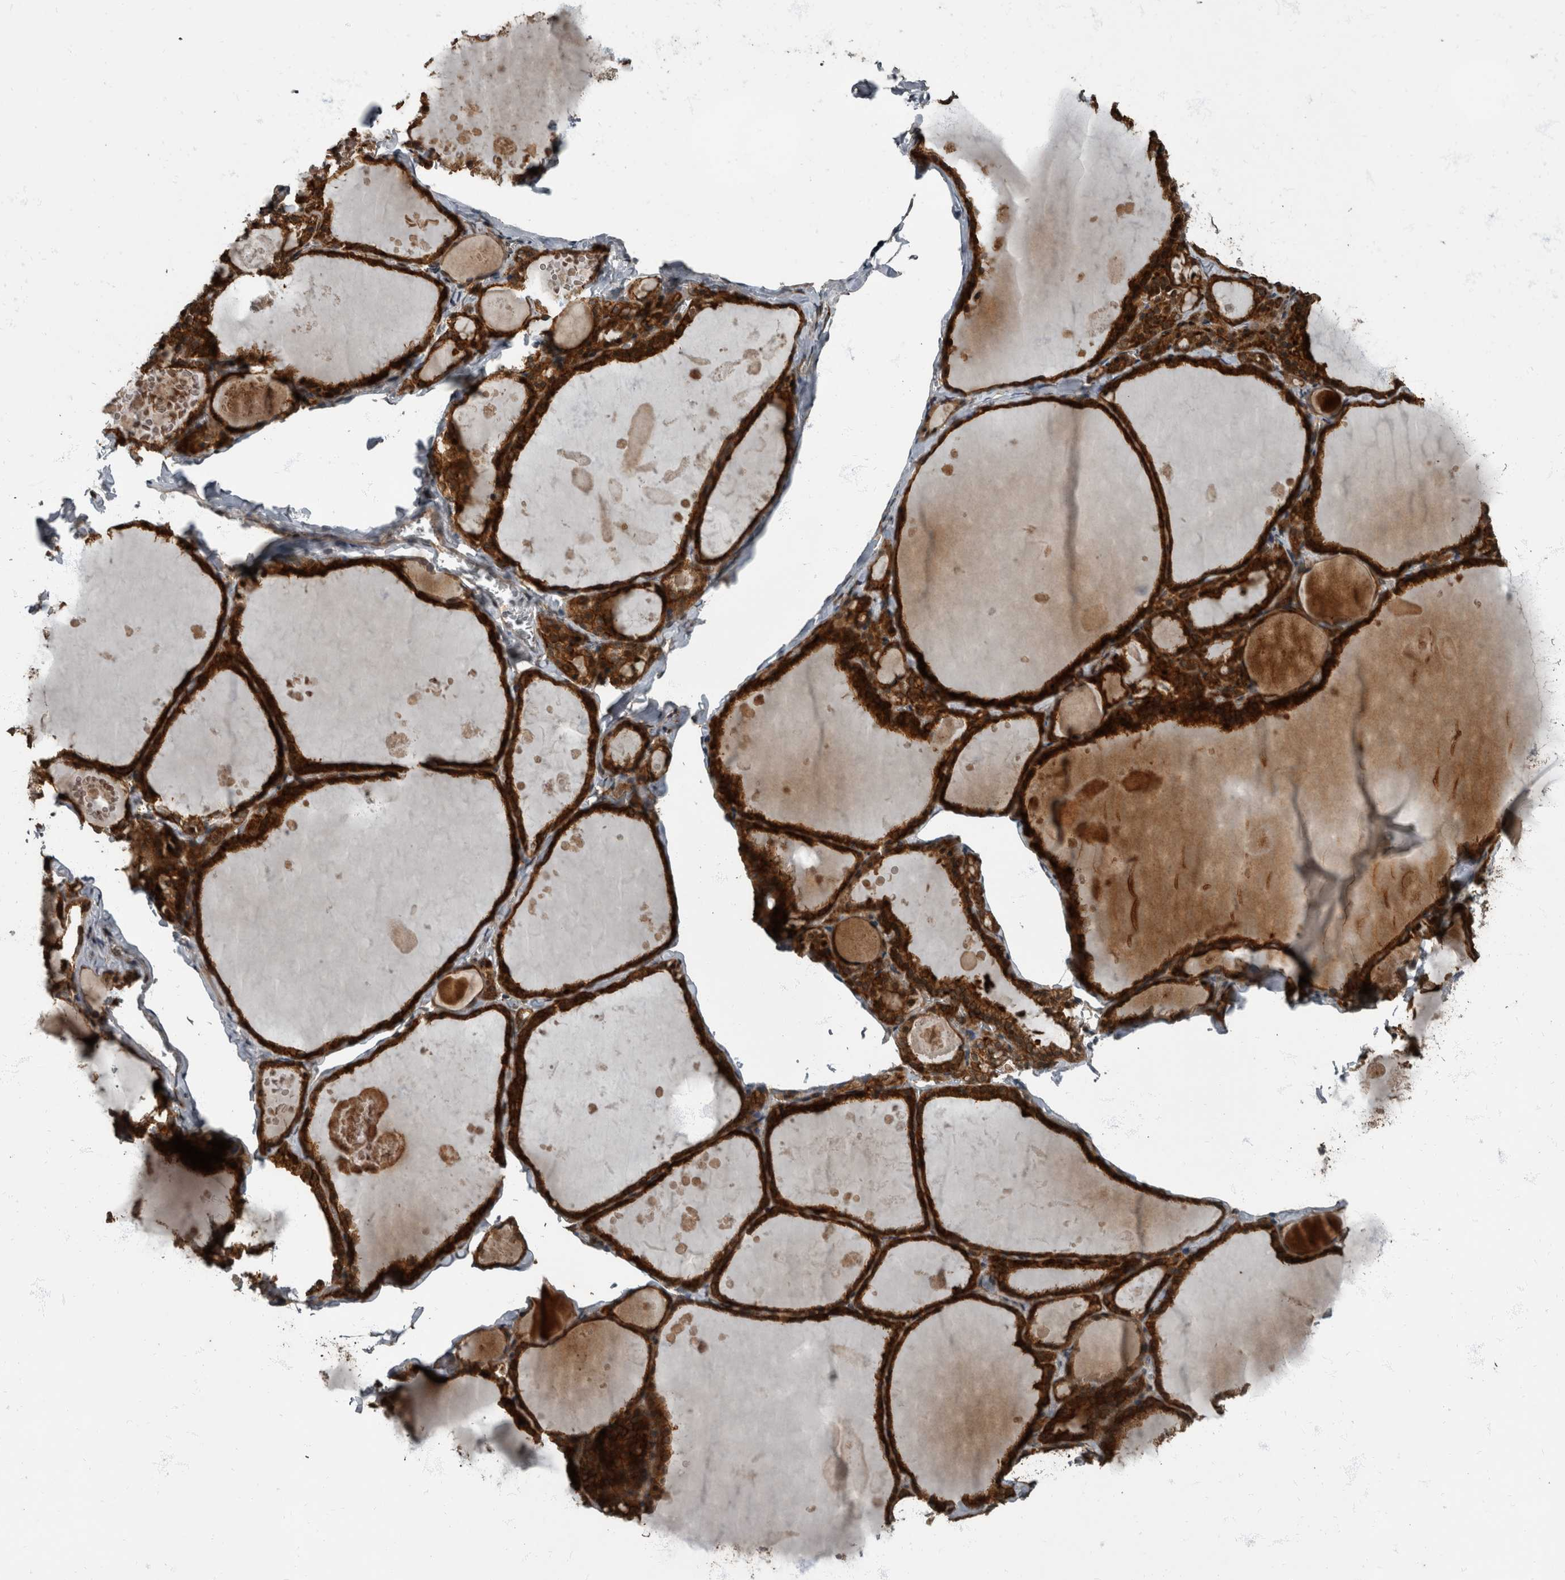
{"staining": {"intensity": "strong", "quantity": ">75%", "location": "cytoplasmic/membranous"}, "tissue": "thyroid gland", "cell_type": "Glandular cells", "image_type": "normal", "snomed": [{"axis": "morphology", "description": "Normal tissue, NOS"}, {"axis": "topography", "description": "Thyroid gland"}], "caption": "Approximately >75% of glandular cells in normal thyroid gland show strong cytoplasmic/membranous protein expression as visualized by brown immunohistochemical staining.", "gene": "RABGGTB", "patient": {"sex": "male", "age": 56}}